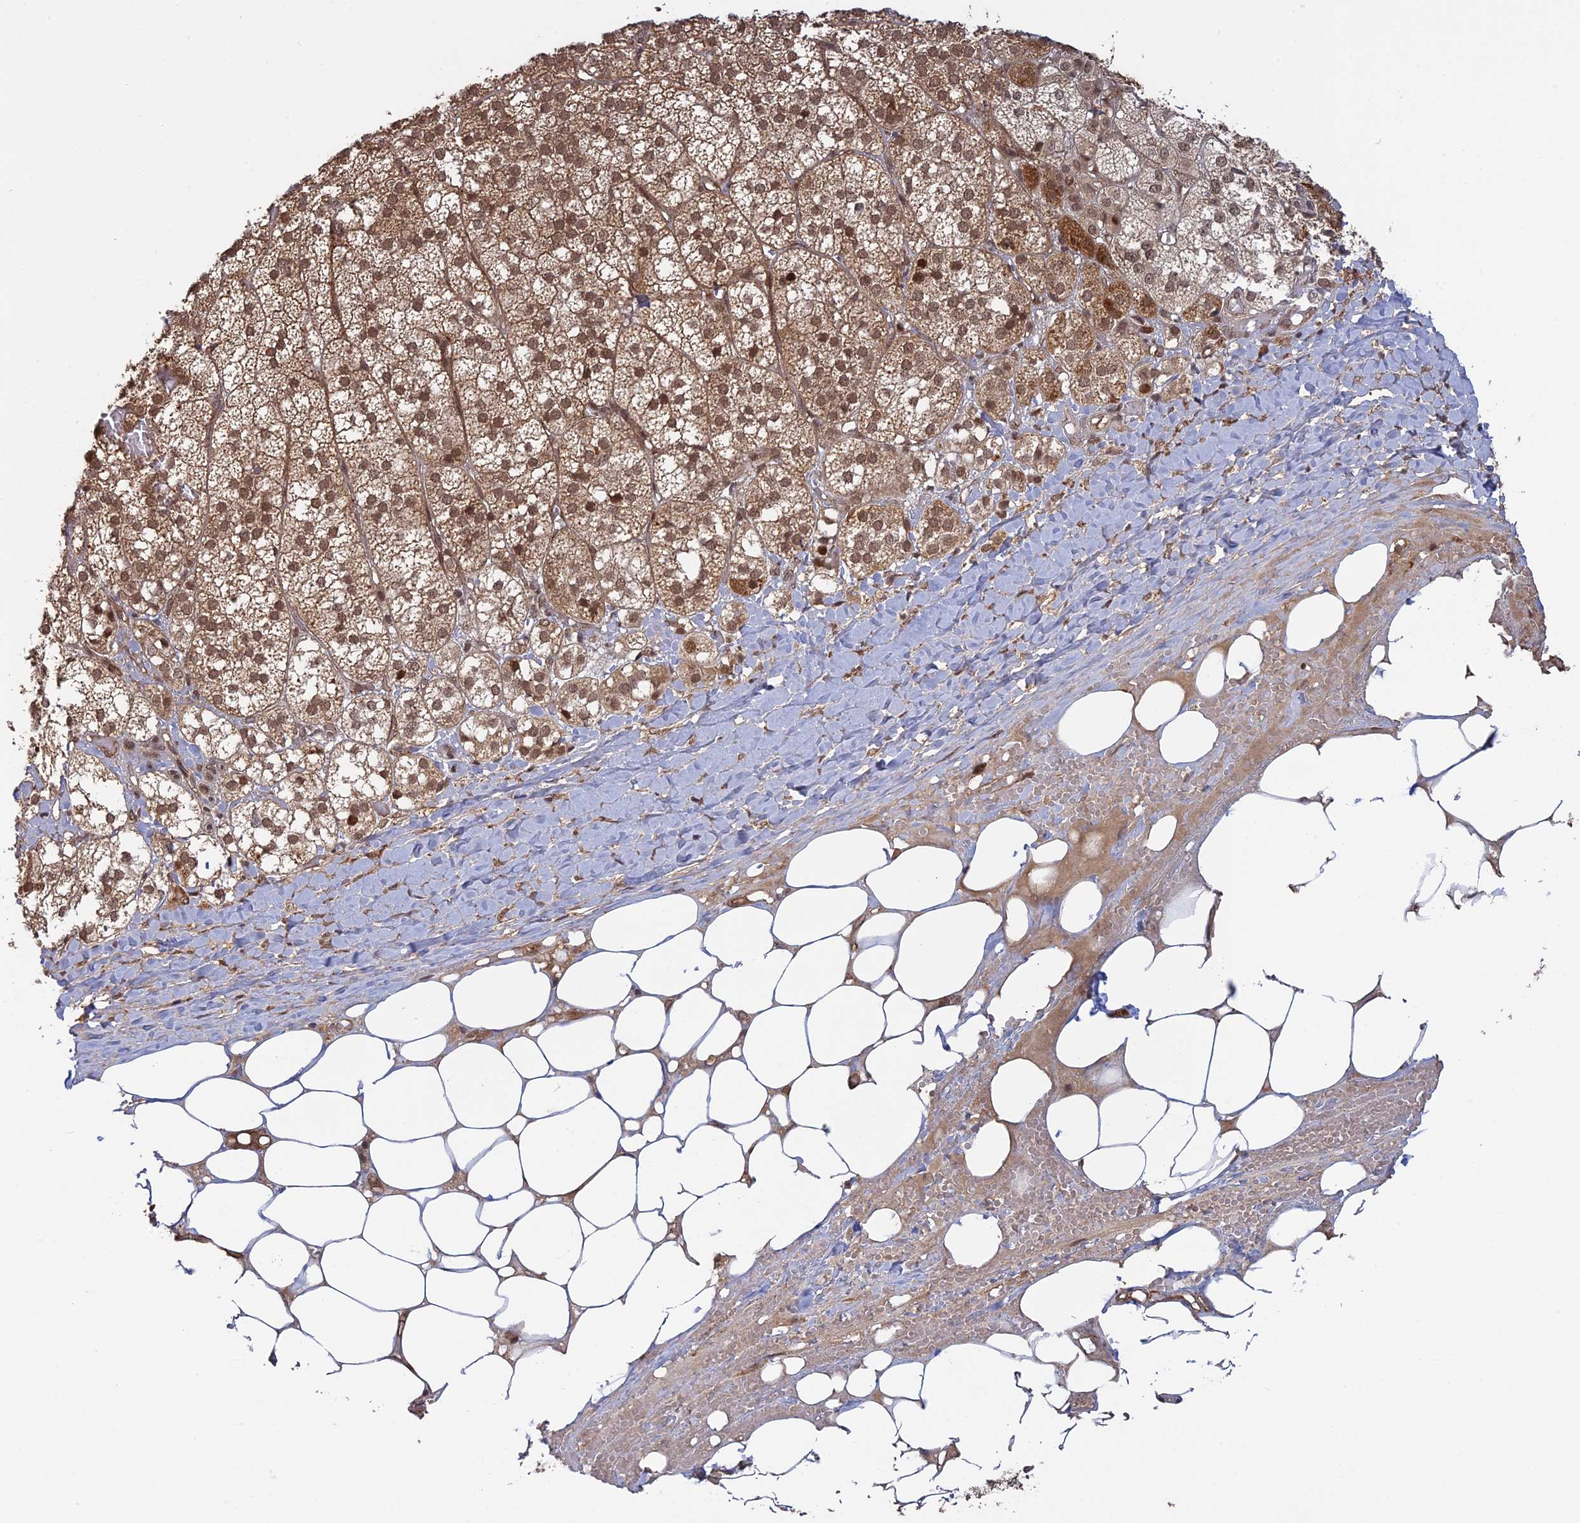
{"staining": {"intensity": "moderate", "quantity": ">75%", "location": "cytoplasmic/membranous,nuclear"}, "tissue": "adrenal gland", "cell_type": "Glandular cells", "image_type": "normal", "snomed": [{"axis": "morphology", "description": "Normal tissue, NOS"}, {"axis": "topography", "description": "Adrenal gland"}], "caption": "Protein expression analysis of unremarkable adrenal gland shows moderate cytoplasmic/membranous,nuclear staining in about >75% of glandular cells.", "gene": "PKIG", "patient": {"sex": "female", "age": 61}}